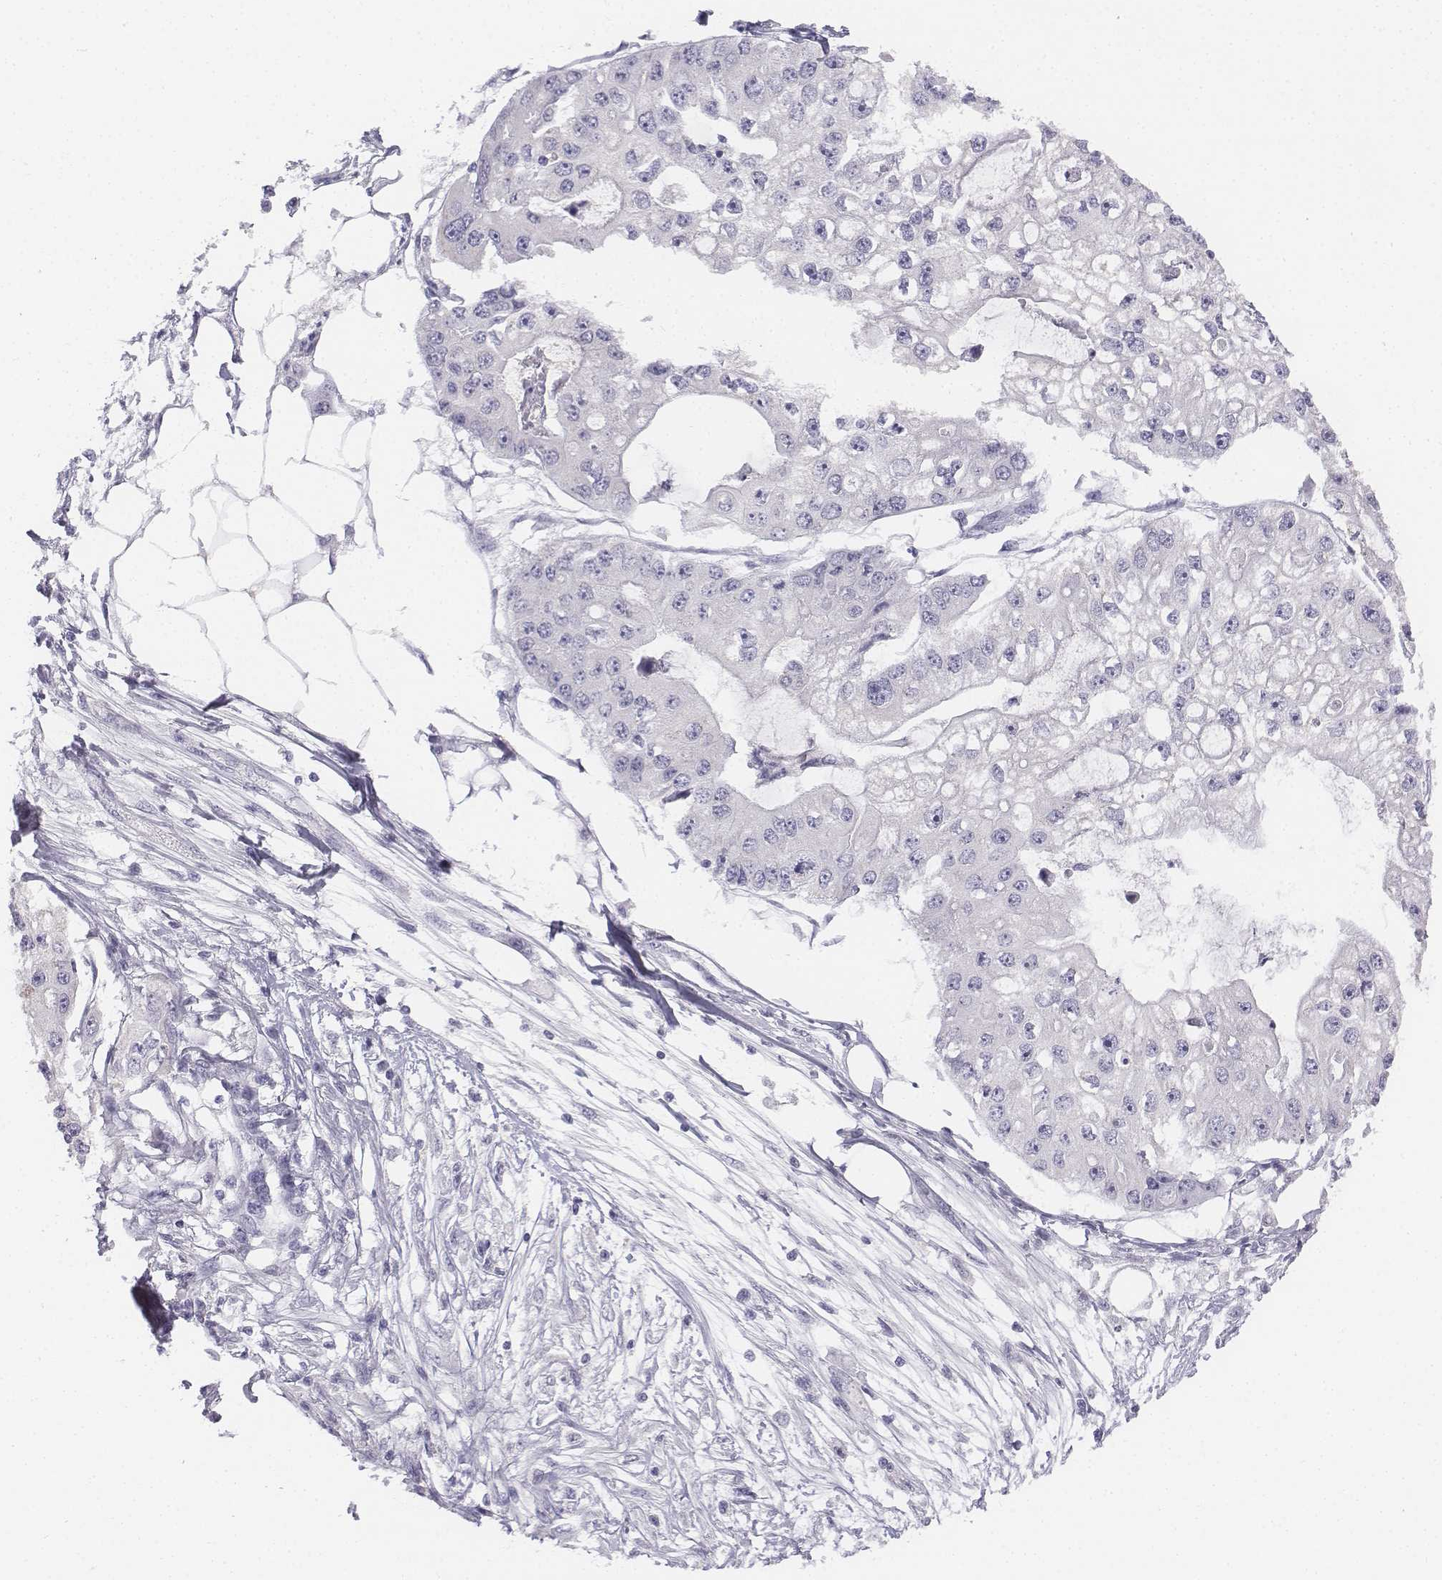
{"staining": {"intensity": "negative", "quantity": "none", "location": "none"}, "tissue": "ovarian cancer", "cell_type": "Tumor cells", "image_type": "cancer", "snomed": [{"axis": "morphology", "description": "Cystadenocarcinoma, serous, NOS"}, {"axis": "topography", "description": "Ovary"}], "caption": "An image of ovarian cancer (serous cystadenocarcinoma) stained for a protein displays no brown staining in tumor cells.", "gene": "UCN2", "patient": {"sex": "female", "age": 56}}